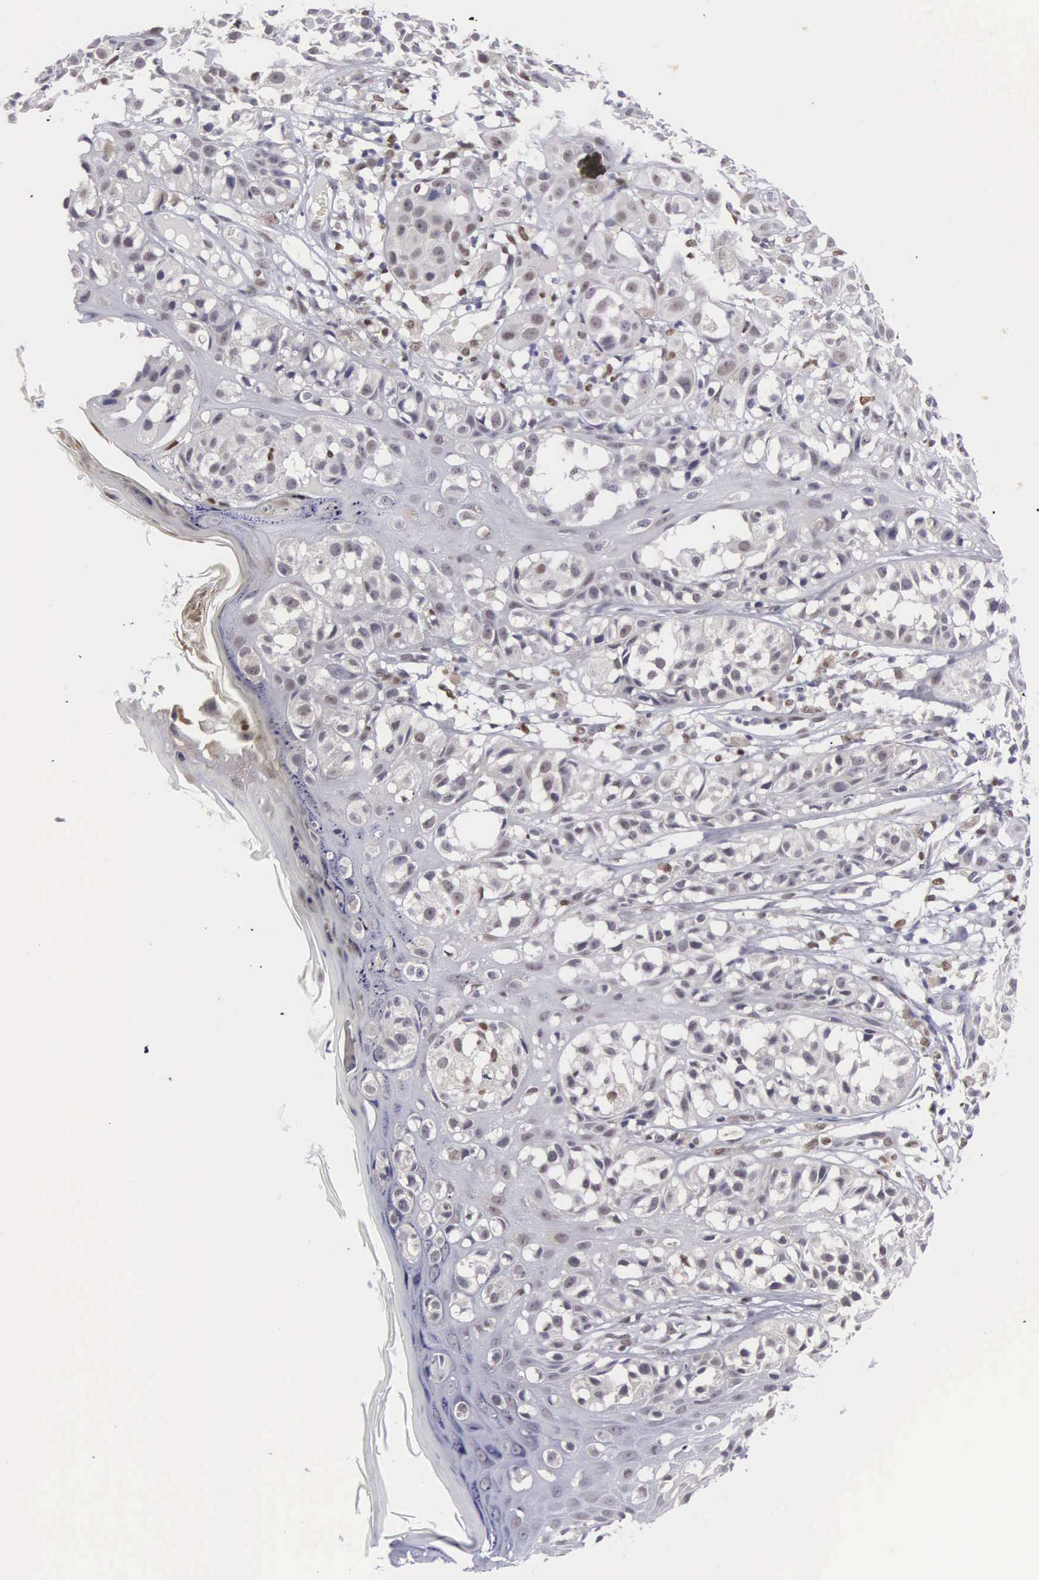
{"staining": {"intensity": "weak", "quantity": "25%-75%", "location": "nuclear"}, "tissue": "melanoma", "cell_type": "Tumor cells", "image_type": "cancer", "snomed": [{"axis": "morphology", "description": "Malignant melanoma, NOS"}, {"axis": "topography", "description": "Skin"}], "caption": "About 25%-75% of tumor cells in human malignant melanoma reveal weak nuclear protein positivity as visualized by brown immunohistochemical staining.", "gene": "ETV6", "patient": {"sex": "female", "age": 52}}